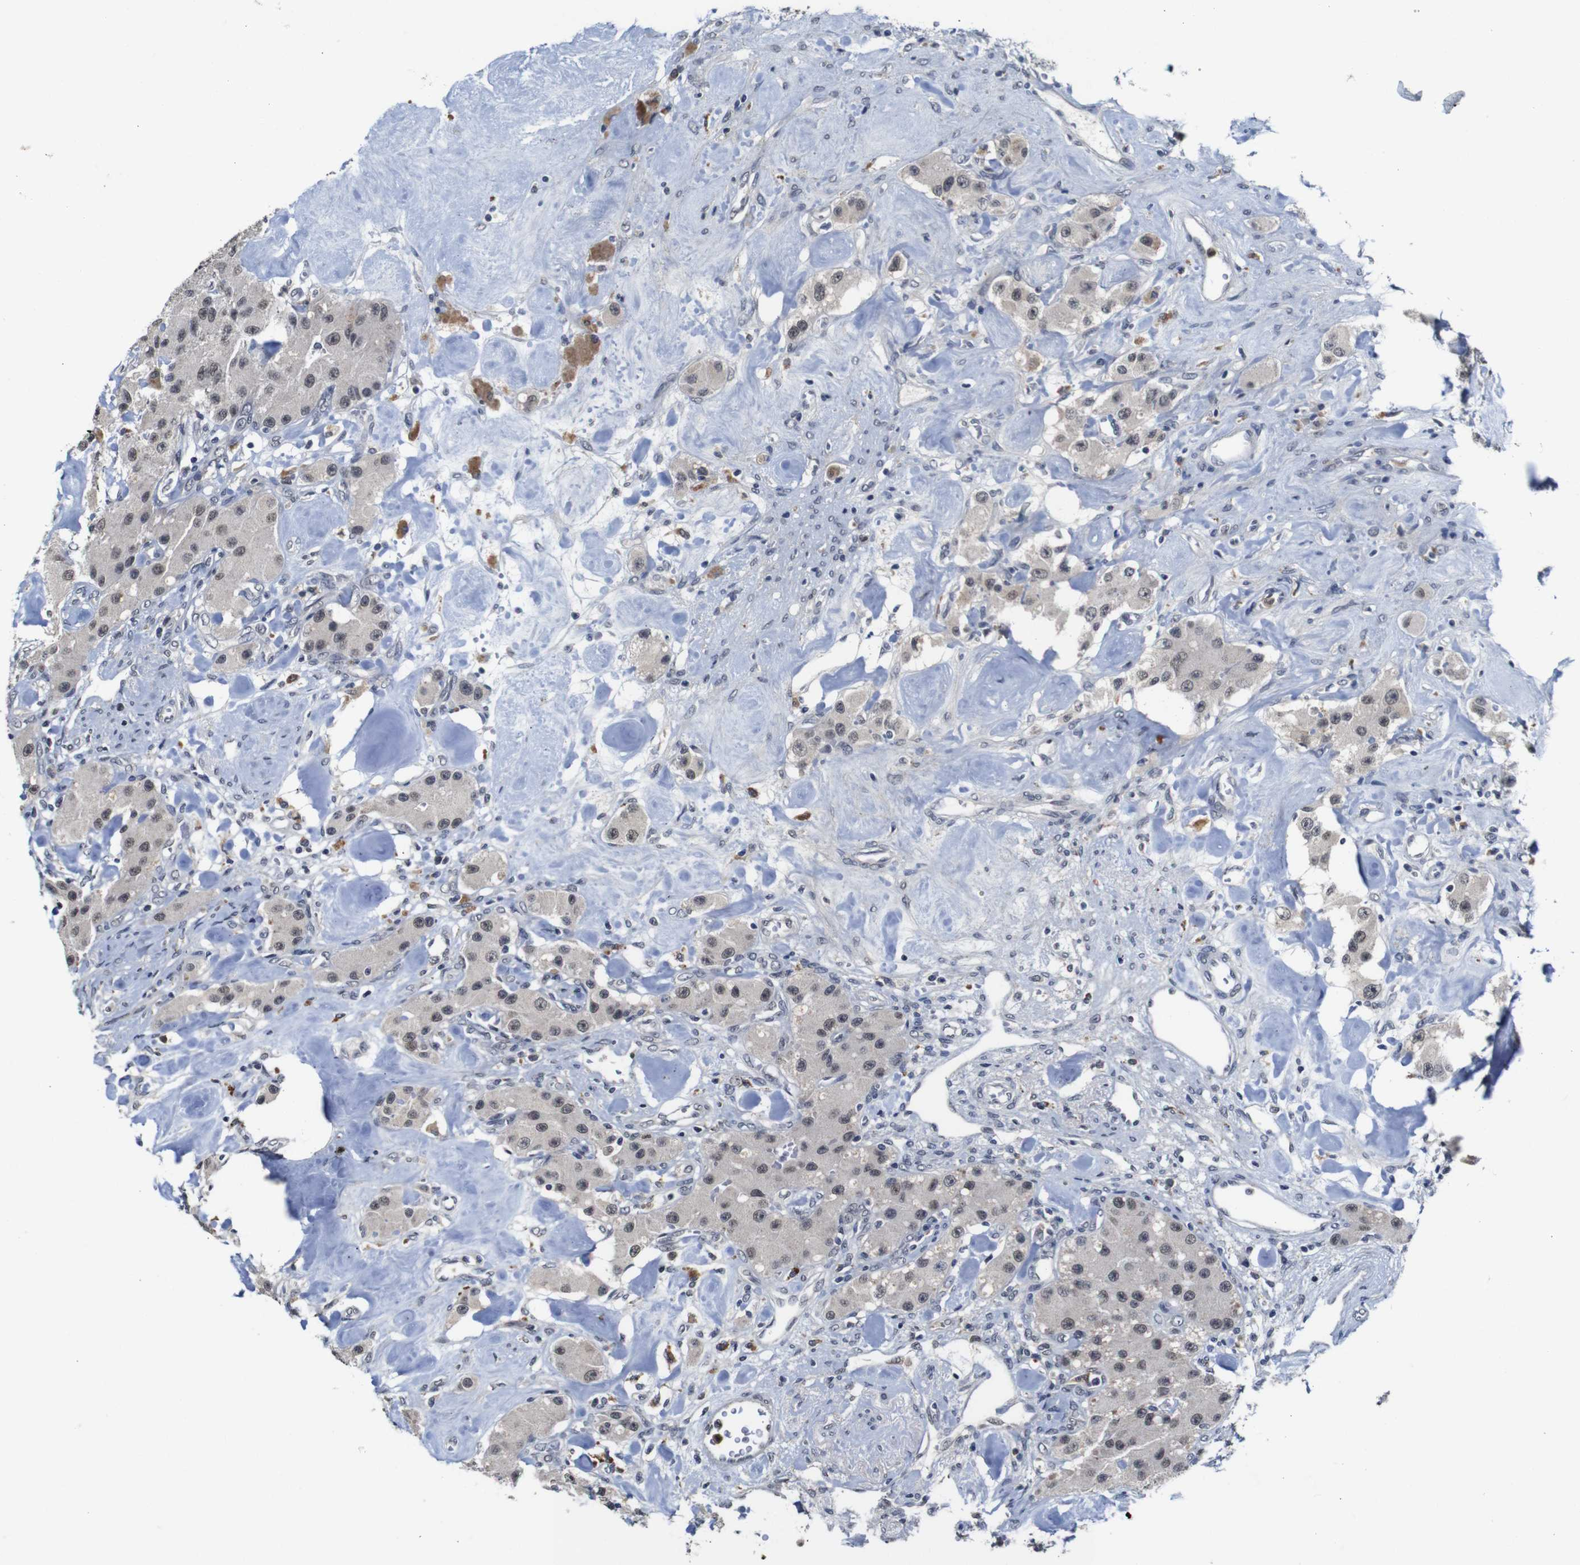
{"staining": {"intensity": "weak", "quantity": "25%-75%", "location": "nuclear"}, "tissue": "carcinoid", "cell_type": "Tumor cells", "image_type": "cancer", "snomed": [{"axis": "morphology", "description": "Carcinoid, malignant, NOS"}, {"axis": "topography", "description": "Pancreas"}], "caption": "An image of human carcinoid stained for a protein reveals weak nuclear brown staining in tumor cells. (DAB (3,3'-diaminobenzidine) = brown stain, brightfield microscopy at high magnification).", "gene": "NTRK3", "patient": {"sex": "male", "age": 41}}